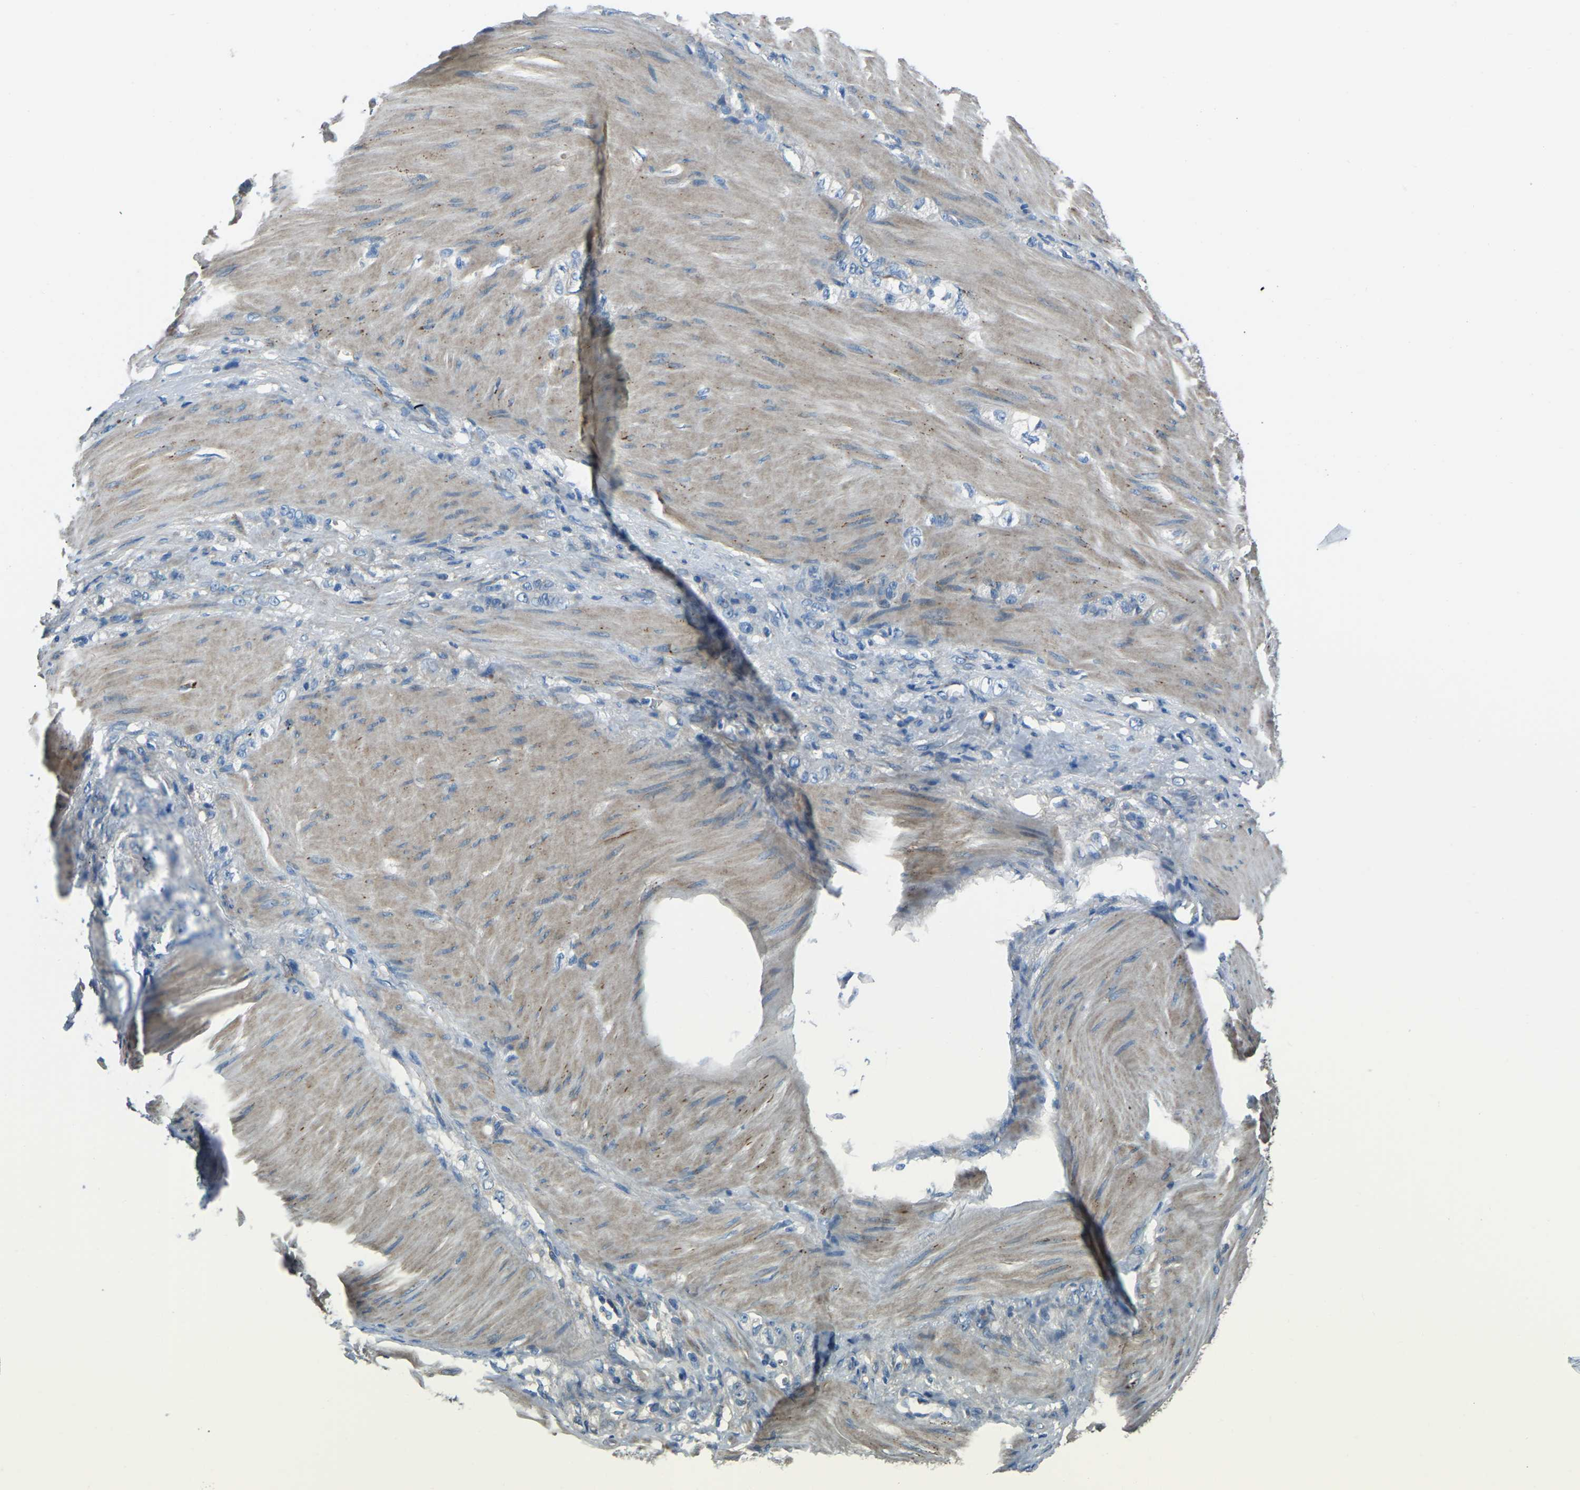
{"staining": {"intensity": "negative", "quantity": "none", "location": "none"}, "tissue": "stomach cancer", "cell_type": "Tumor cells", "image_type": "cancer", "snomed": [{"axis": "morphology", "description": "Normal tissue, NOS"}, {"axis": "morphology", "description": "Adenocarcinoma, NOS"}, {"axis": "topography", "description": "Stomach"}], "caption": "An immunohistochemistry micrograph of adenocarcinoma (stomach) is shown. There is no staining in tumor cells of adenocarcinoma (stomach).", "gene": "COL3A1", "patient": {"sex": "male", "age": 82}}